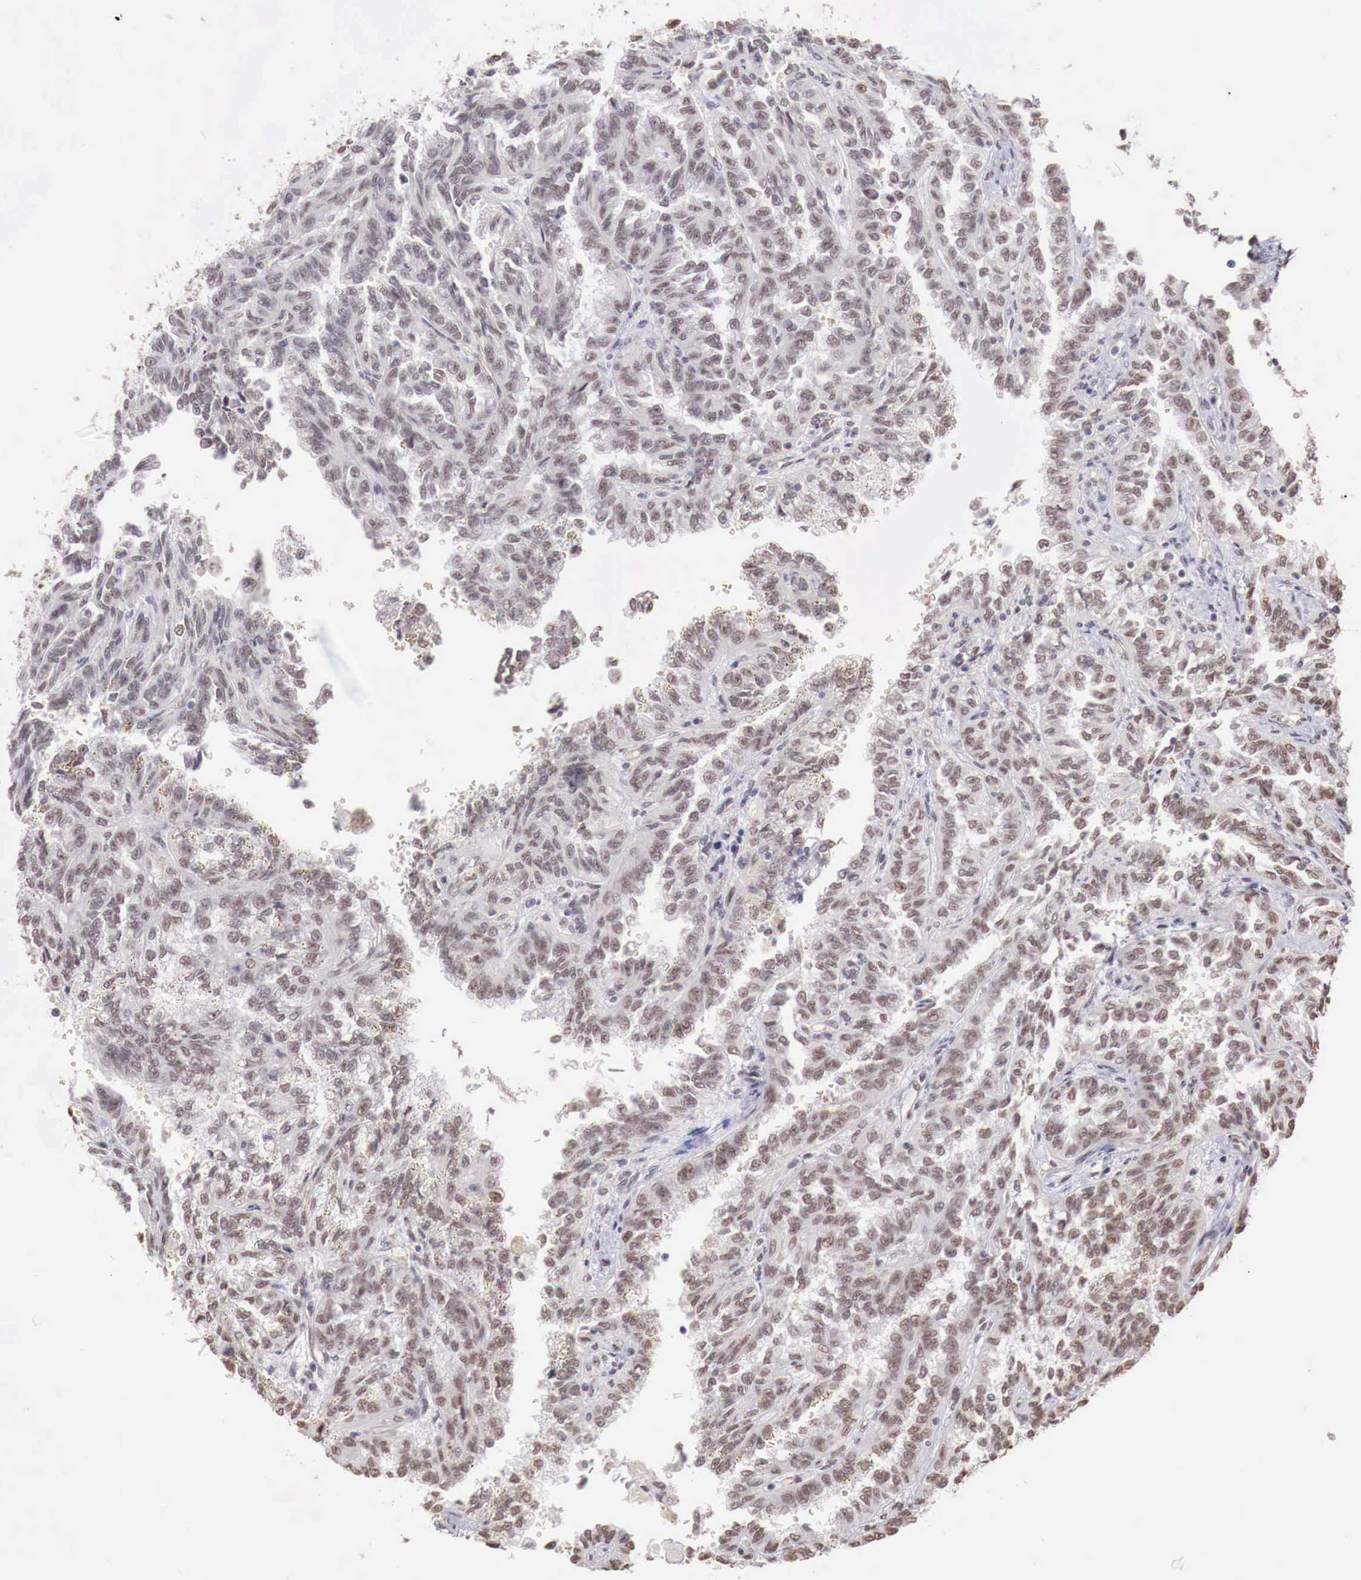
{"staining": {"intensity": "moderate", "quantity": ">75%", "location": "nuclear"}, "tissue": "renal cancer", "cell_type": "Tumor cells", "image_type": "cancer", "snomed": [{"axis": "morphology", "description": "Inflammation, NOS"}, {"axis": "morphology", "description": "Adenocarcinoma, NOS"}, {"axis": "topography", "description": "Kidney"}], "caption": "Human adenocarcinoma (renal) stained for a protein (brown) reveals moderate nuclear positive staining in about >75% of tumor cells.", "gene": "FOXP2", "patient": {"sex": "male", "age": 68}}